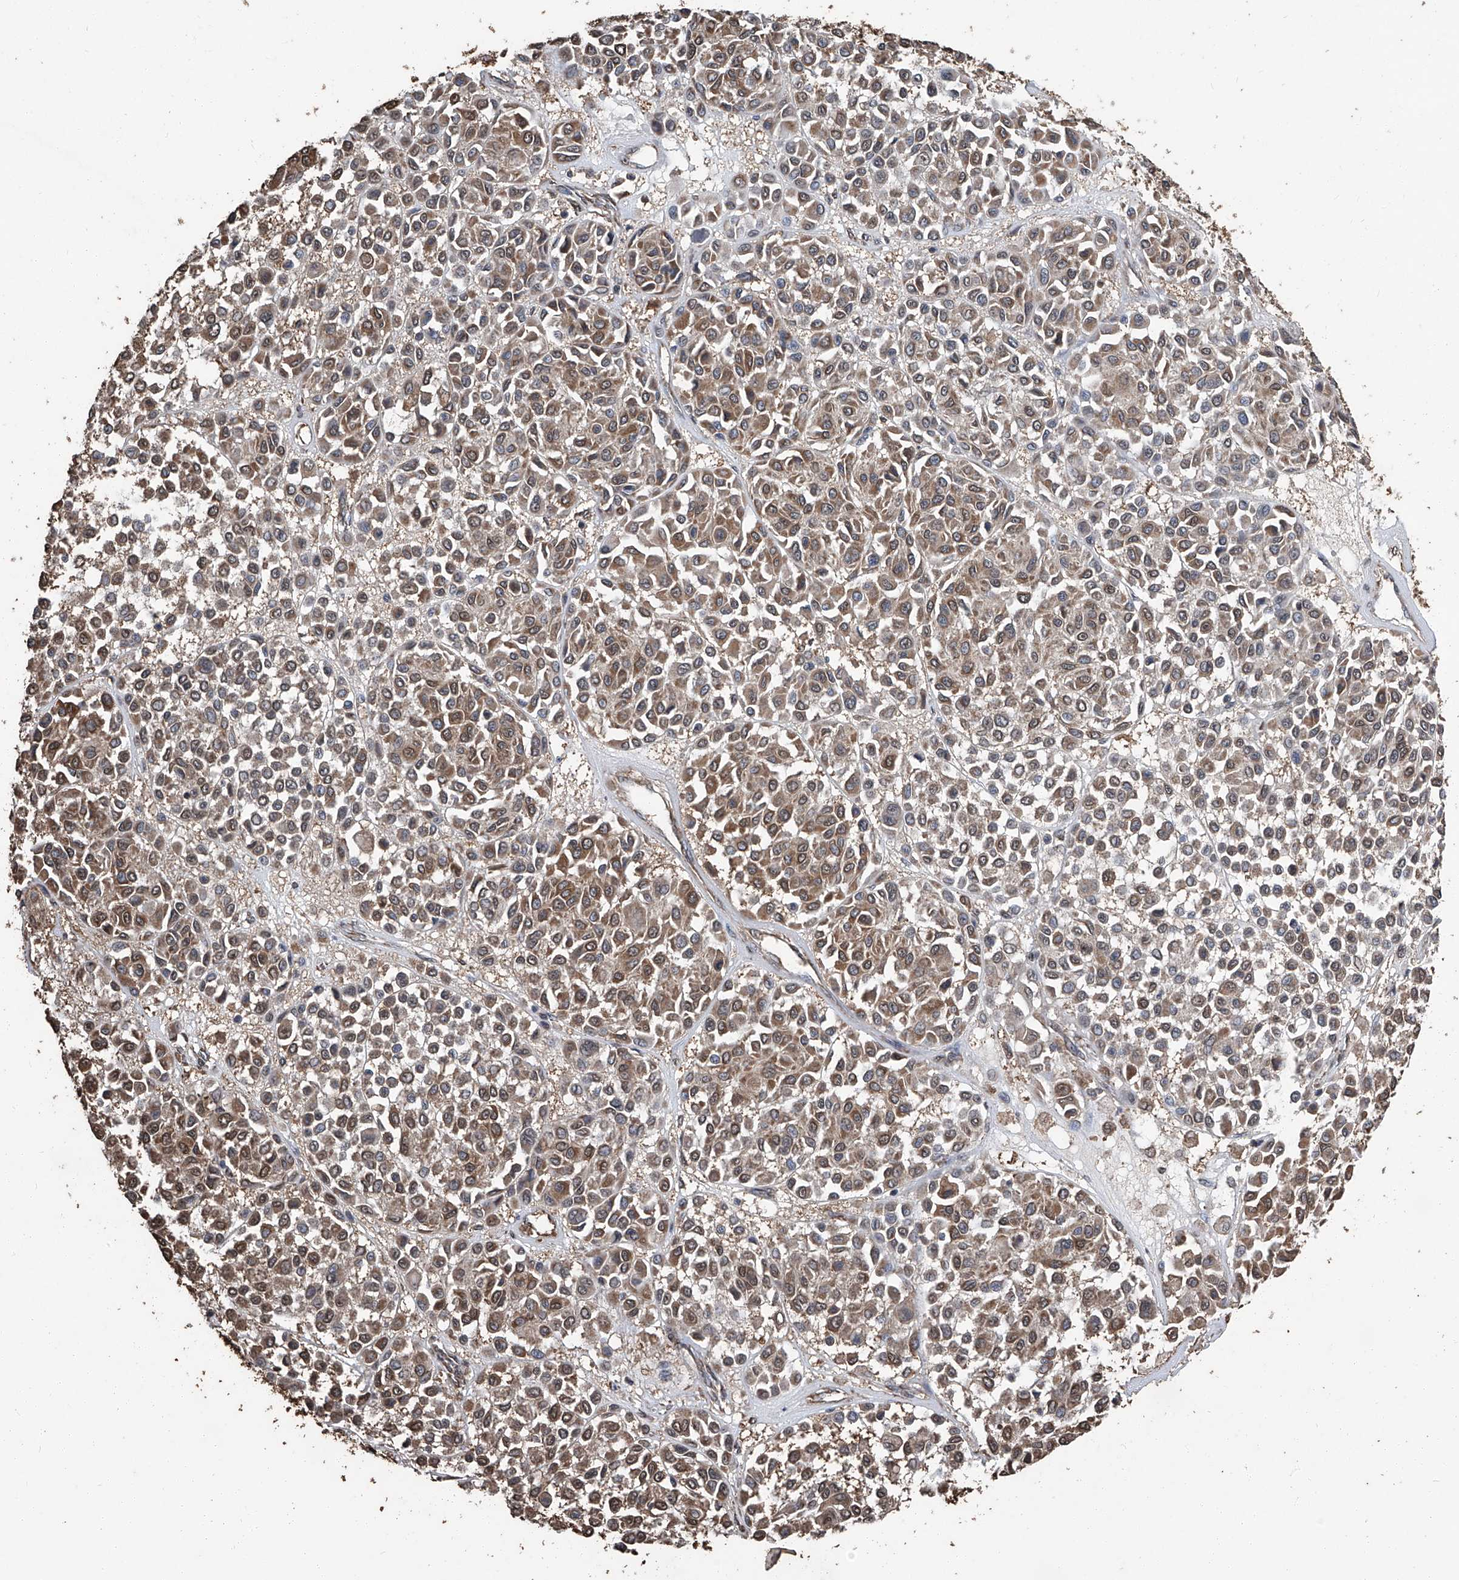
{"staining": {"intensity": "moderate", "quantity": ">75%", "location": "cytoplasmic/membranous"}, "tissue": "melanoma", "cell_type": "Tumor cells", "image_type": "cancer", "snomed": [{"axis": "morphology", "description": "Malignant melanoma, Metastatic site"}, {"axis": "topography", "description": "Soft tissue"}], "caption": "Melanoma was stained to show a protein in brown. There is medium levels of moderate cytoplasmic/membranous staining in about >75% of tumor cells.", "gene": "STARD7", "patient": {"sex": "male", "age": 41}}